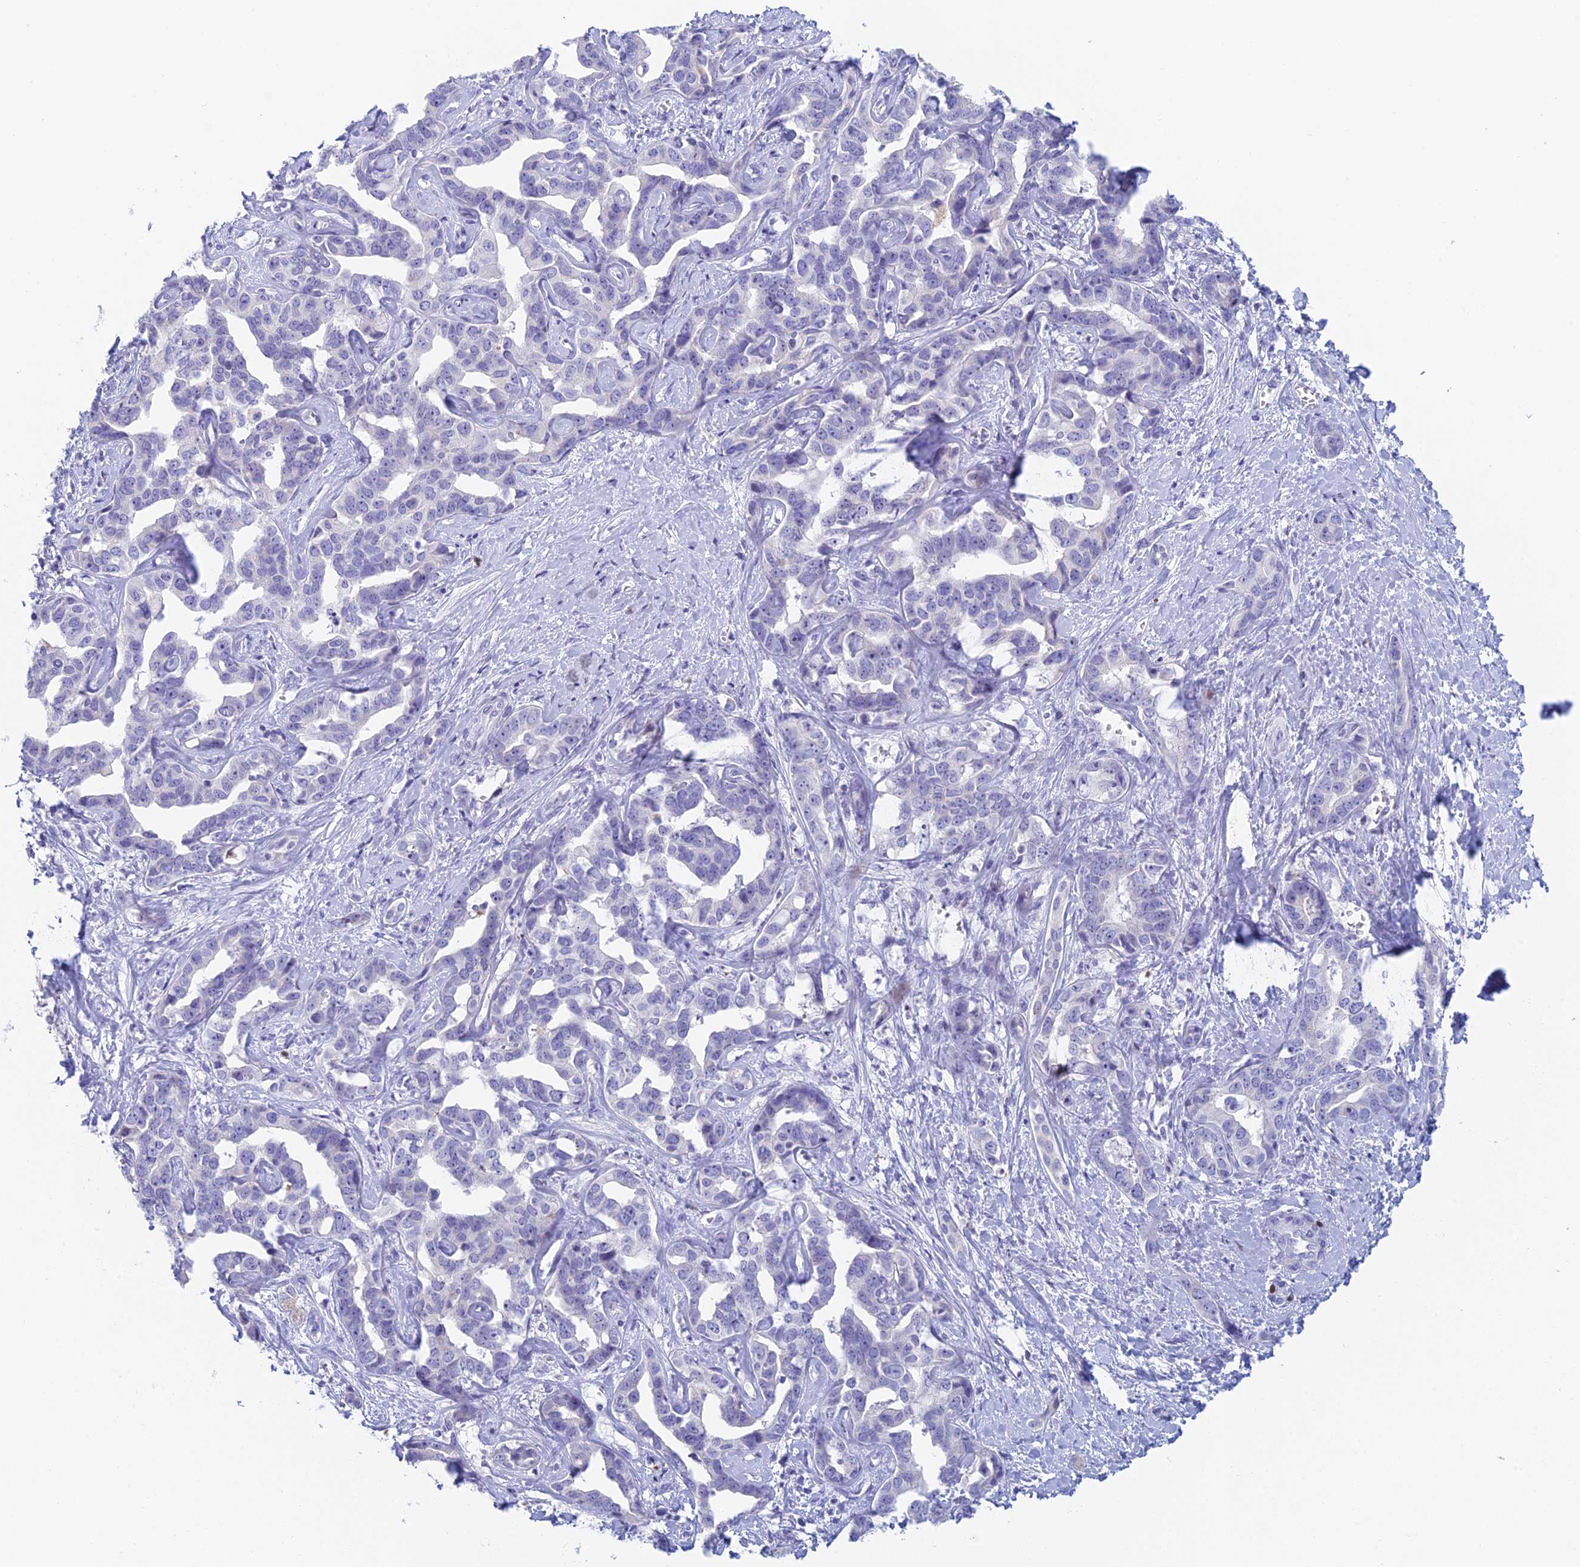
{"staining": {"intensity": "negative", "quantity": "none", "location": "none"}, "tissue": "liver cancer", "cell_type": "Tumor cells", "image_type": "cancer", "snomed": [{"axis": "morphology", "description": "Cholangiocarcinoma"}, {"axis": "topography", "description": "Liver"}], "caption": "There is no significant positivity in tumor cells of liver cancer.", "gene": "REXO5", "patient": {"sex": "male", "age": 59}}